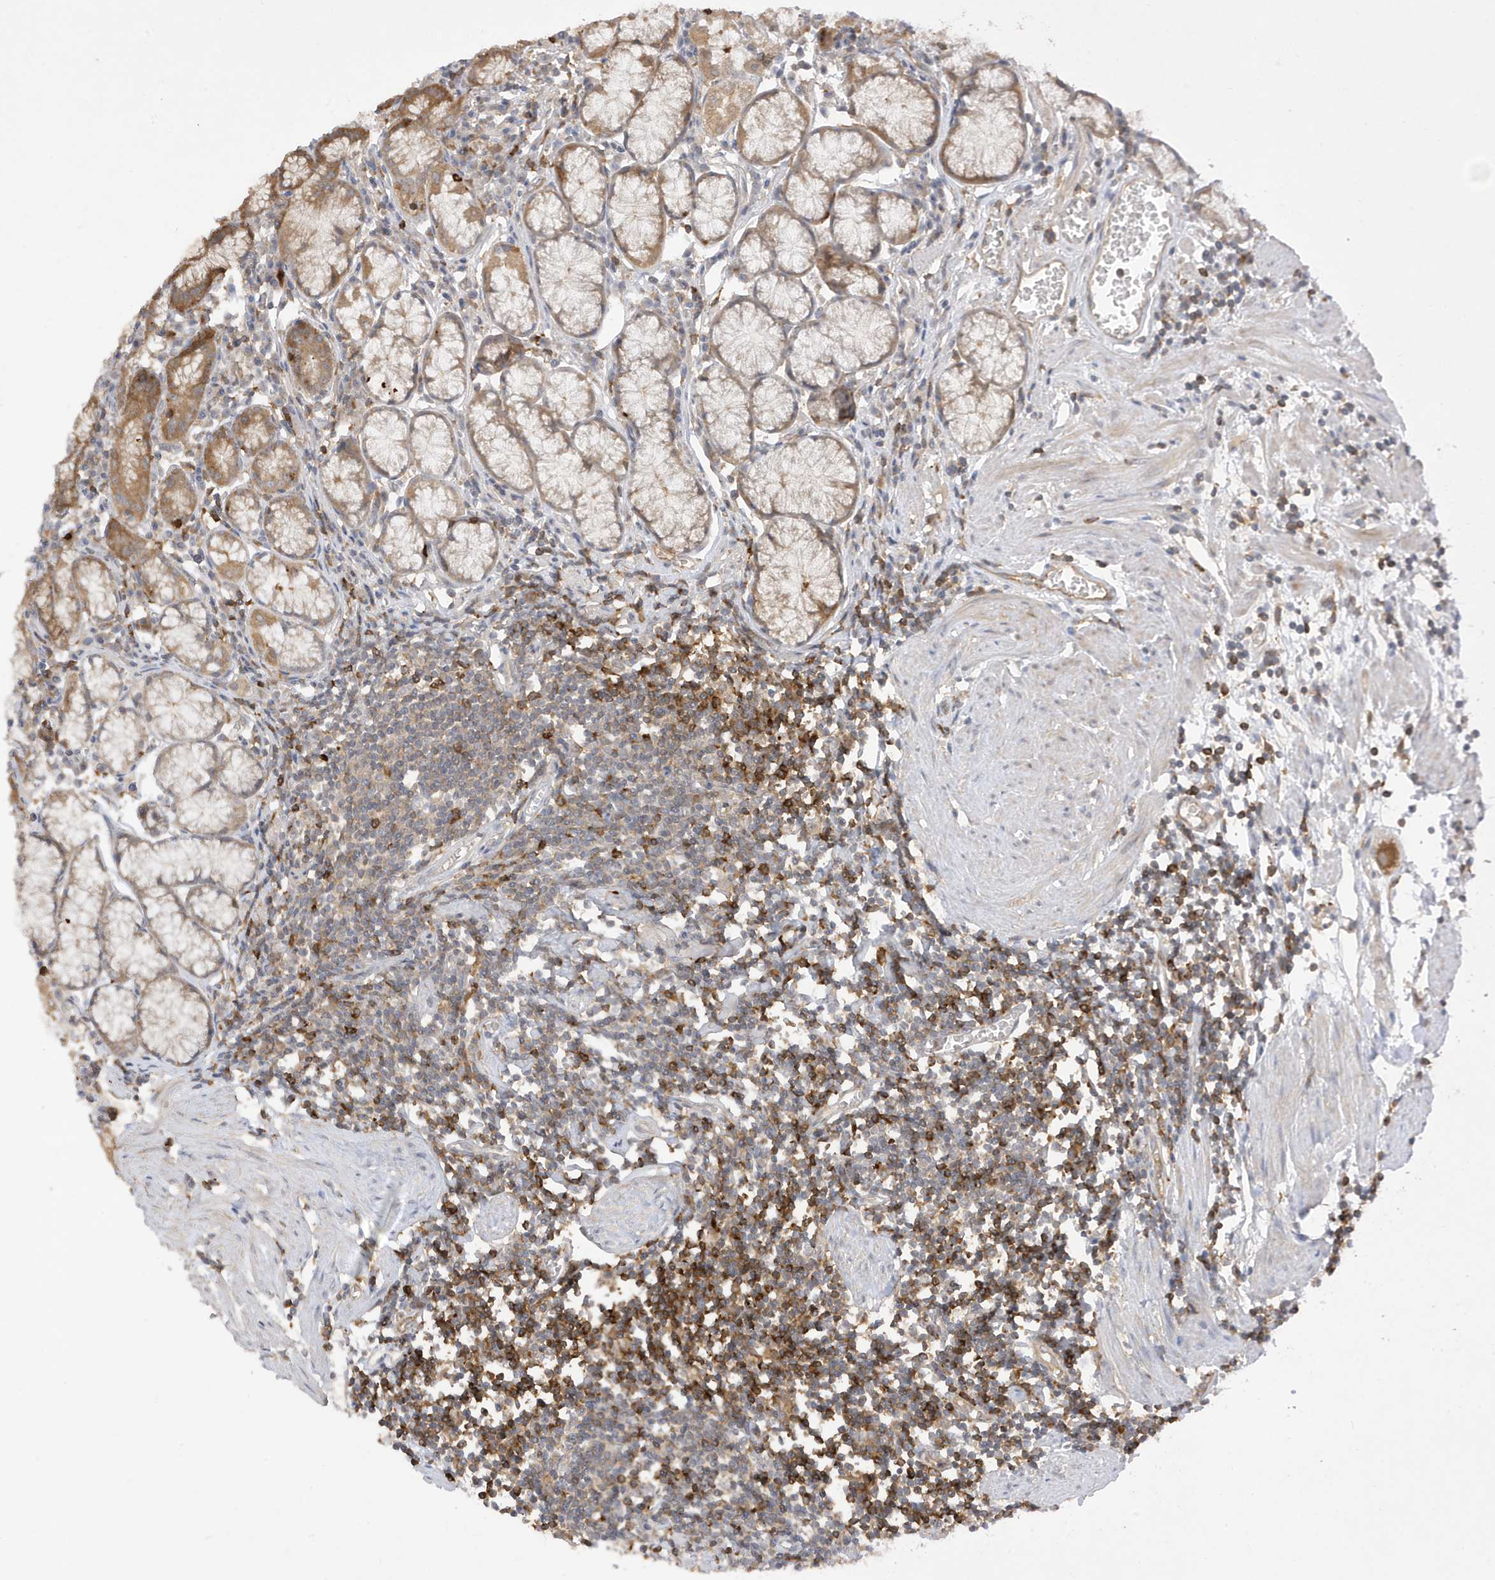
{"staining": {"intensity": "moderate", "quantity": "25%-75%", "location": "cytoplasmic/membranous"}, "tissue": "stomach", "cell_type": "Glandular cells", "image_type": "normal", "snomed": [{"axis": "morphology", "description": "Normal tissue, NOS"}, {"axis": "topography", "description": "Stomach"}], "caption": "Immunohistochemistry (DAB) staining of unremarkable stomach exhibits moderate cytoplasmic/membranous protein staining in about 25%-75% of glandular cells. Immunohistochemistry (ihc) stains the protein in brown and the nuclei are stained blue.", "gene": "PHACTR2", "patient": {"sex": "male", "age": 55}}